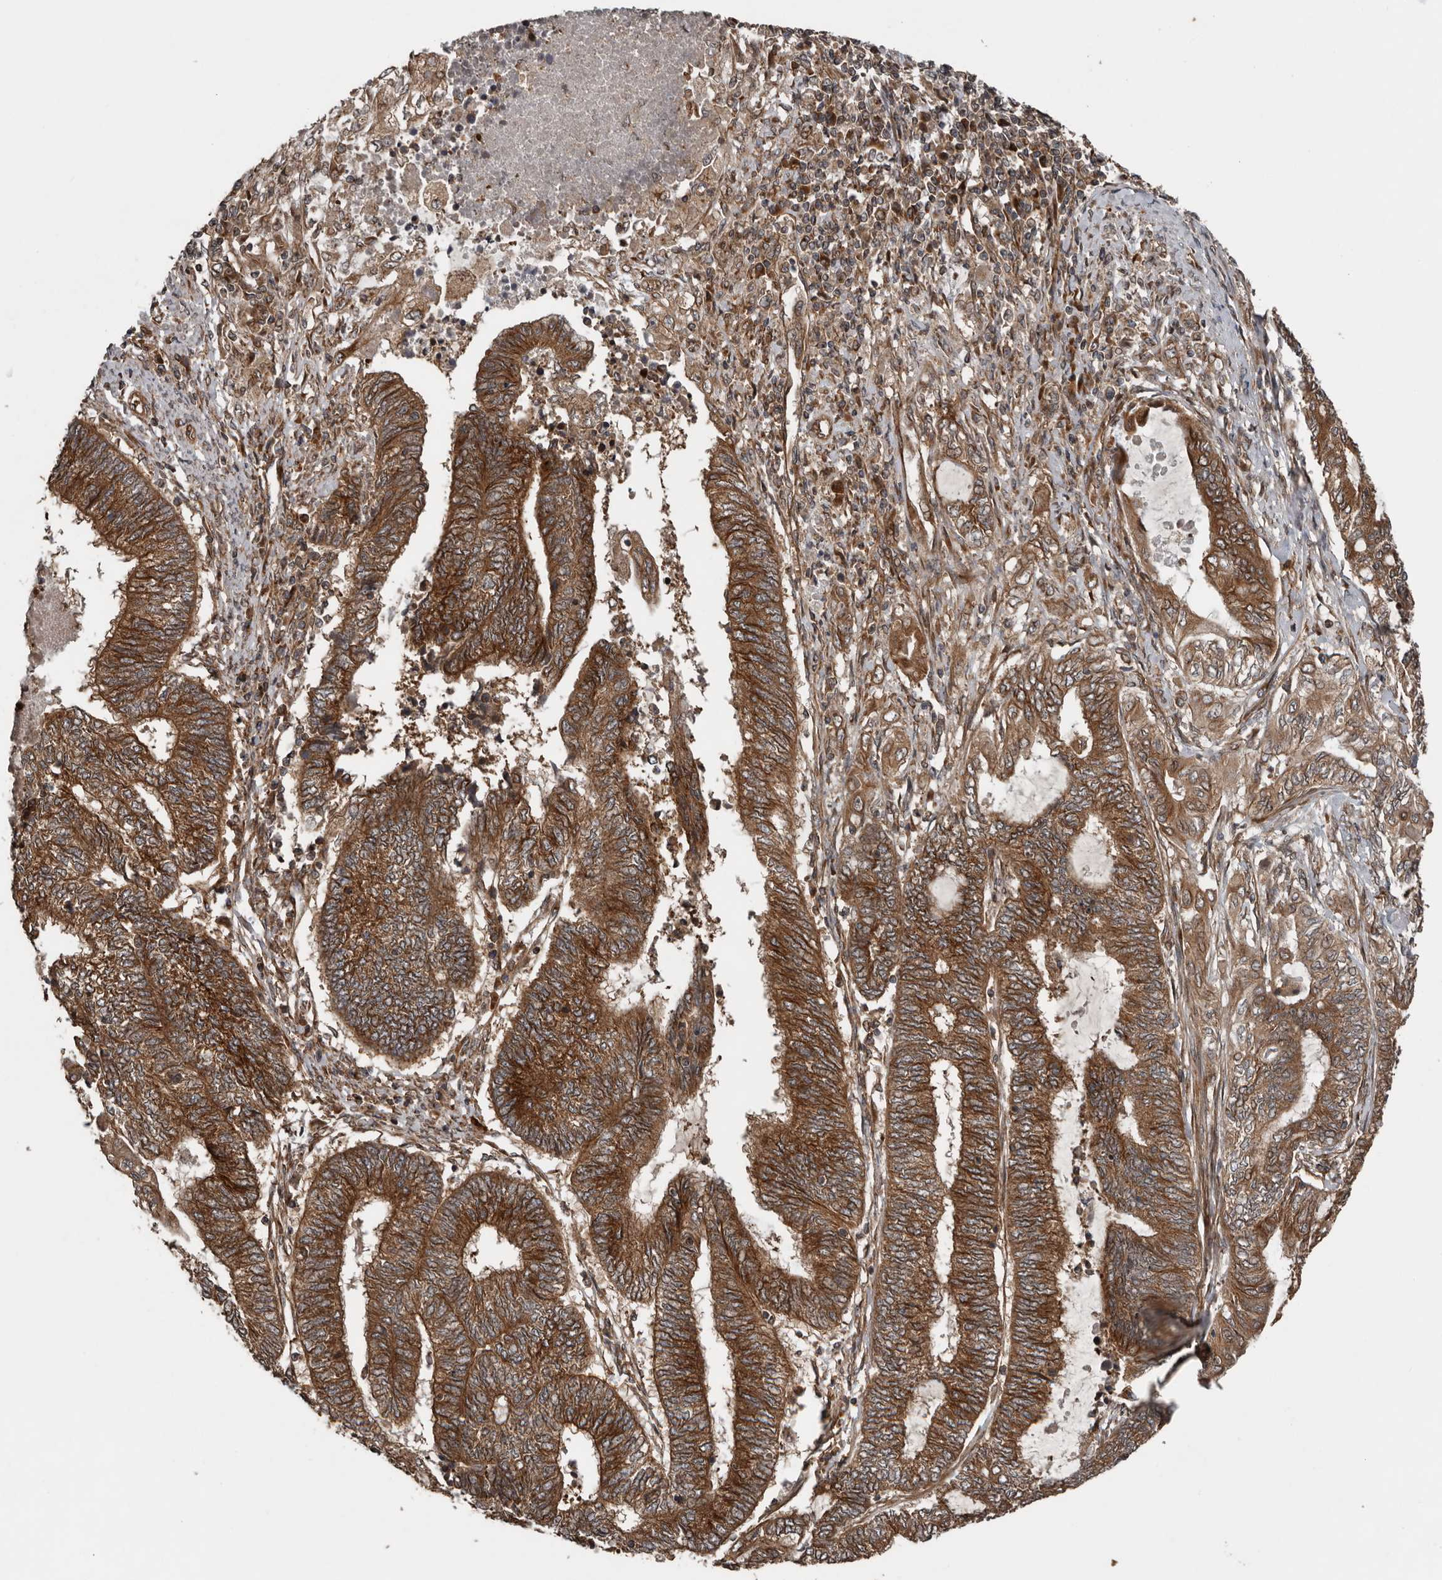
{"staining": {"intensity": "strong", "quantity": "25%-75%", "location": "cytoplasmic/membranous"}, "tissue": "endometrial cancer", "cell_type": "Tumor cells", "image_type": "cancer", "snomed": [{"axis": "morphology", "description": "Adenocarcinoma, NOS"}, {"axis": "topography", "description": "Uterus"}, {"axis": "topography", "description": "Endometrium"}], "caption": "Protein expression analysis of adenocarcinoma (endometrial) reveals strong cytoplasmic/membranous expression in approximately 25%-75% of tumor cells.", "gene": "CCDC190", "patient": {"sex": "female", "age": 70}}